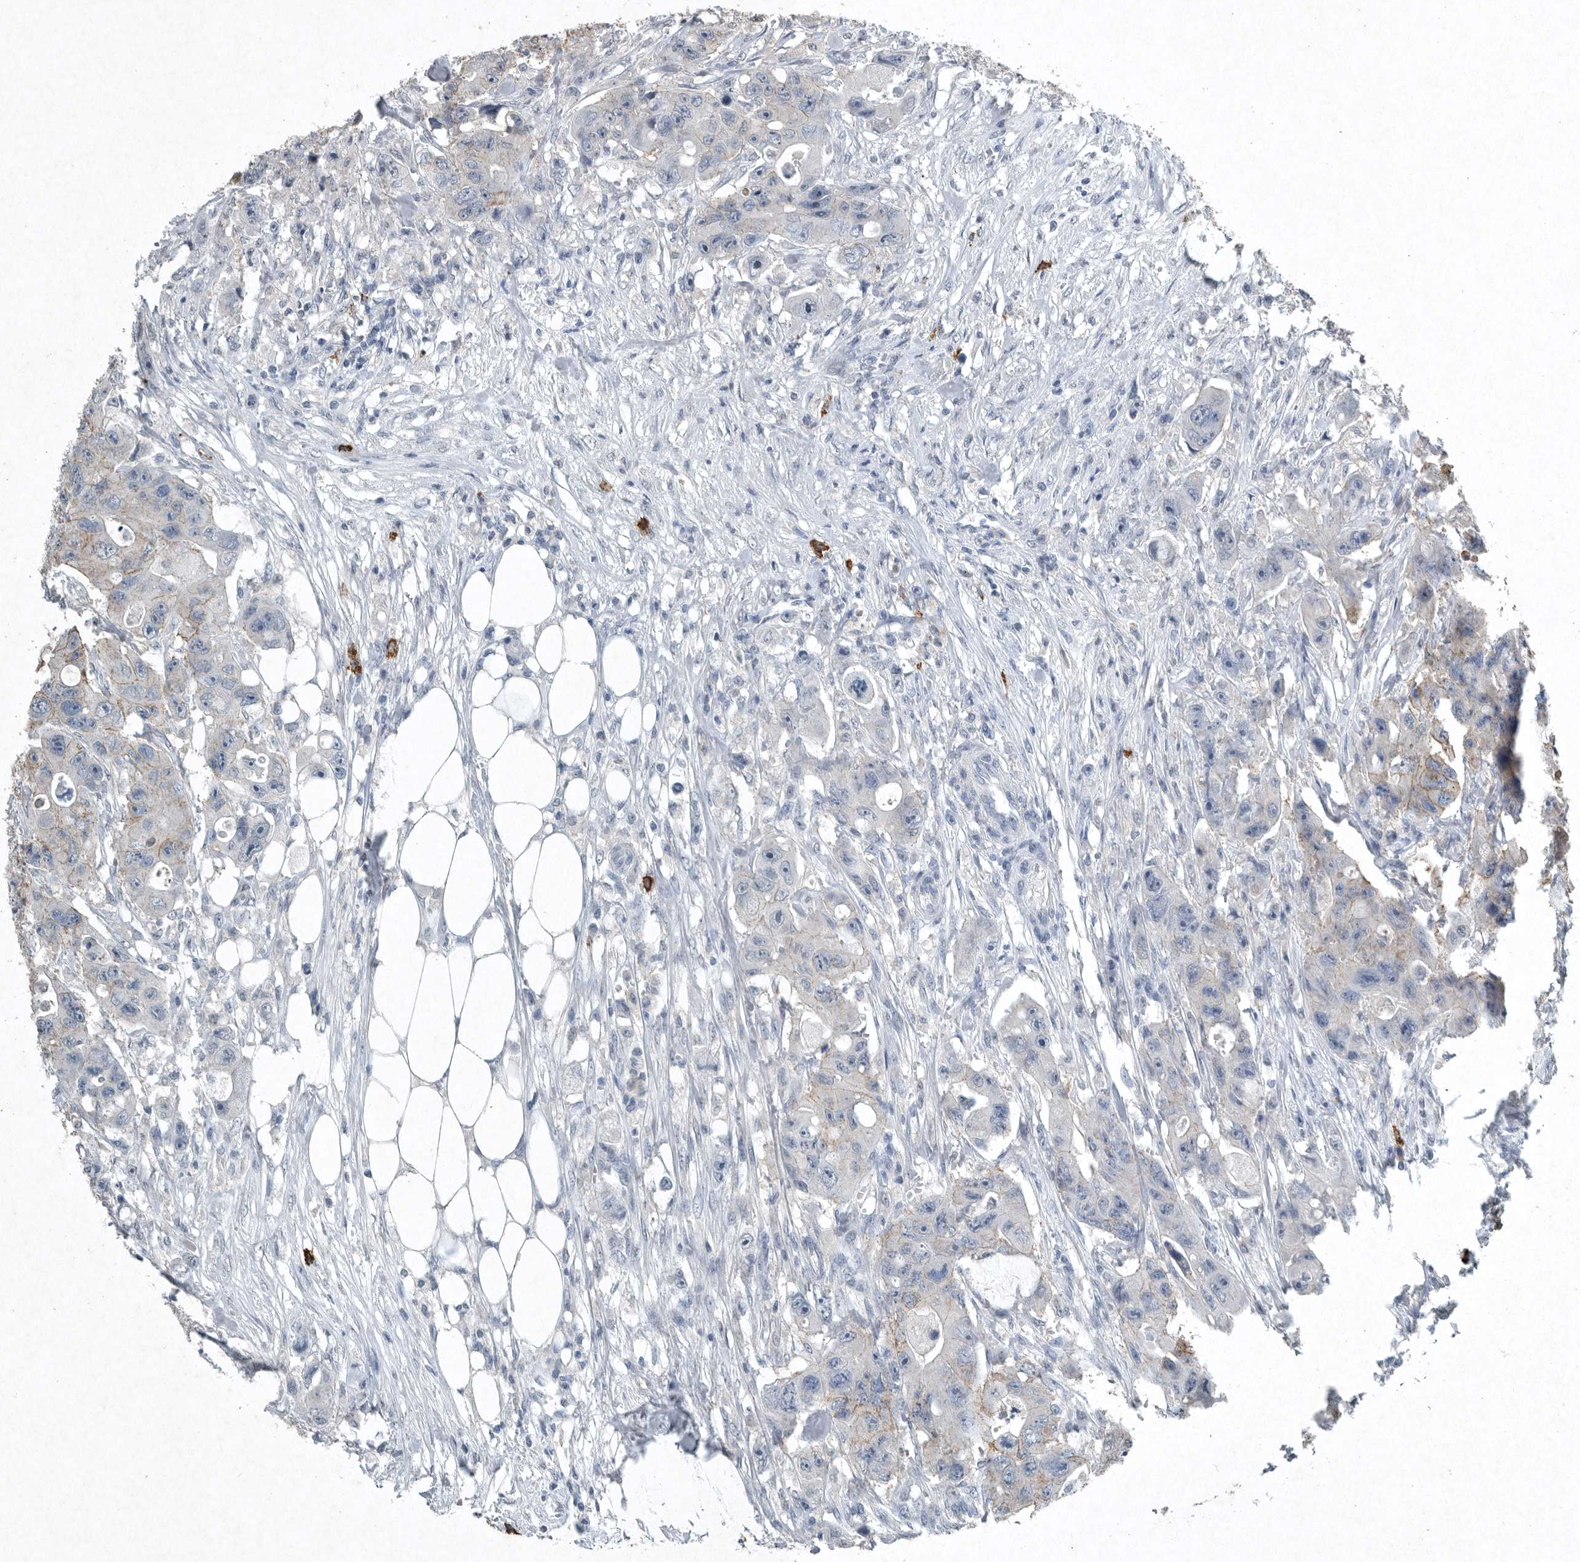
{"staining": {"intensity": "weak", "quantity": "25%-75%", "location": "cytoplasmic/membranous"}, "tissue": "colorectal cancer", "cell_type": "Tumor cells", "image_type": "cancer", "snomed": [{"axis": "morphology", "description": "Adenocarcinoma, NOS"}, {"axis": "topography", "description": "Colon"}], "caption": "The immunohistochemical stain labels weak cytoplasmic/membranous expression in tumor cells of colorectal cancer tissue. The staining was performed using DAB, with brown indicating positive protein expression. Nuclei are stained blue with hematoxylin.", "gene": "IL20", "patient": {"sex": "female", "age": 46}}